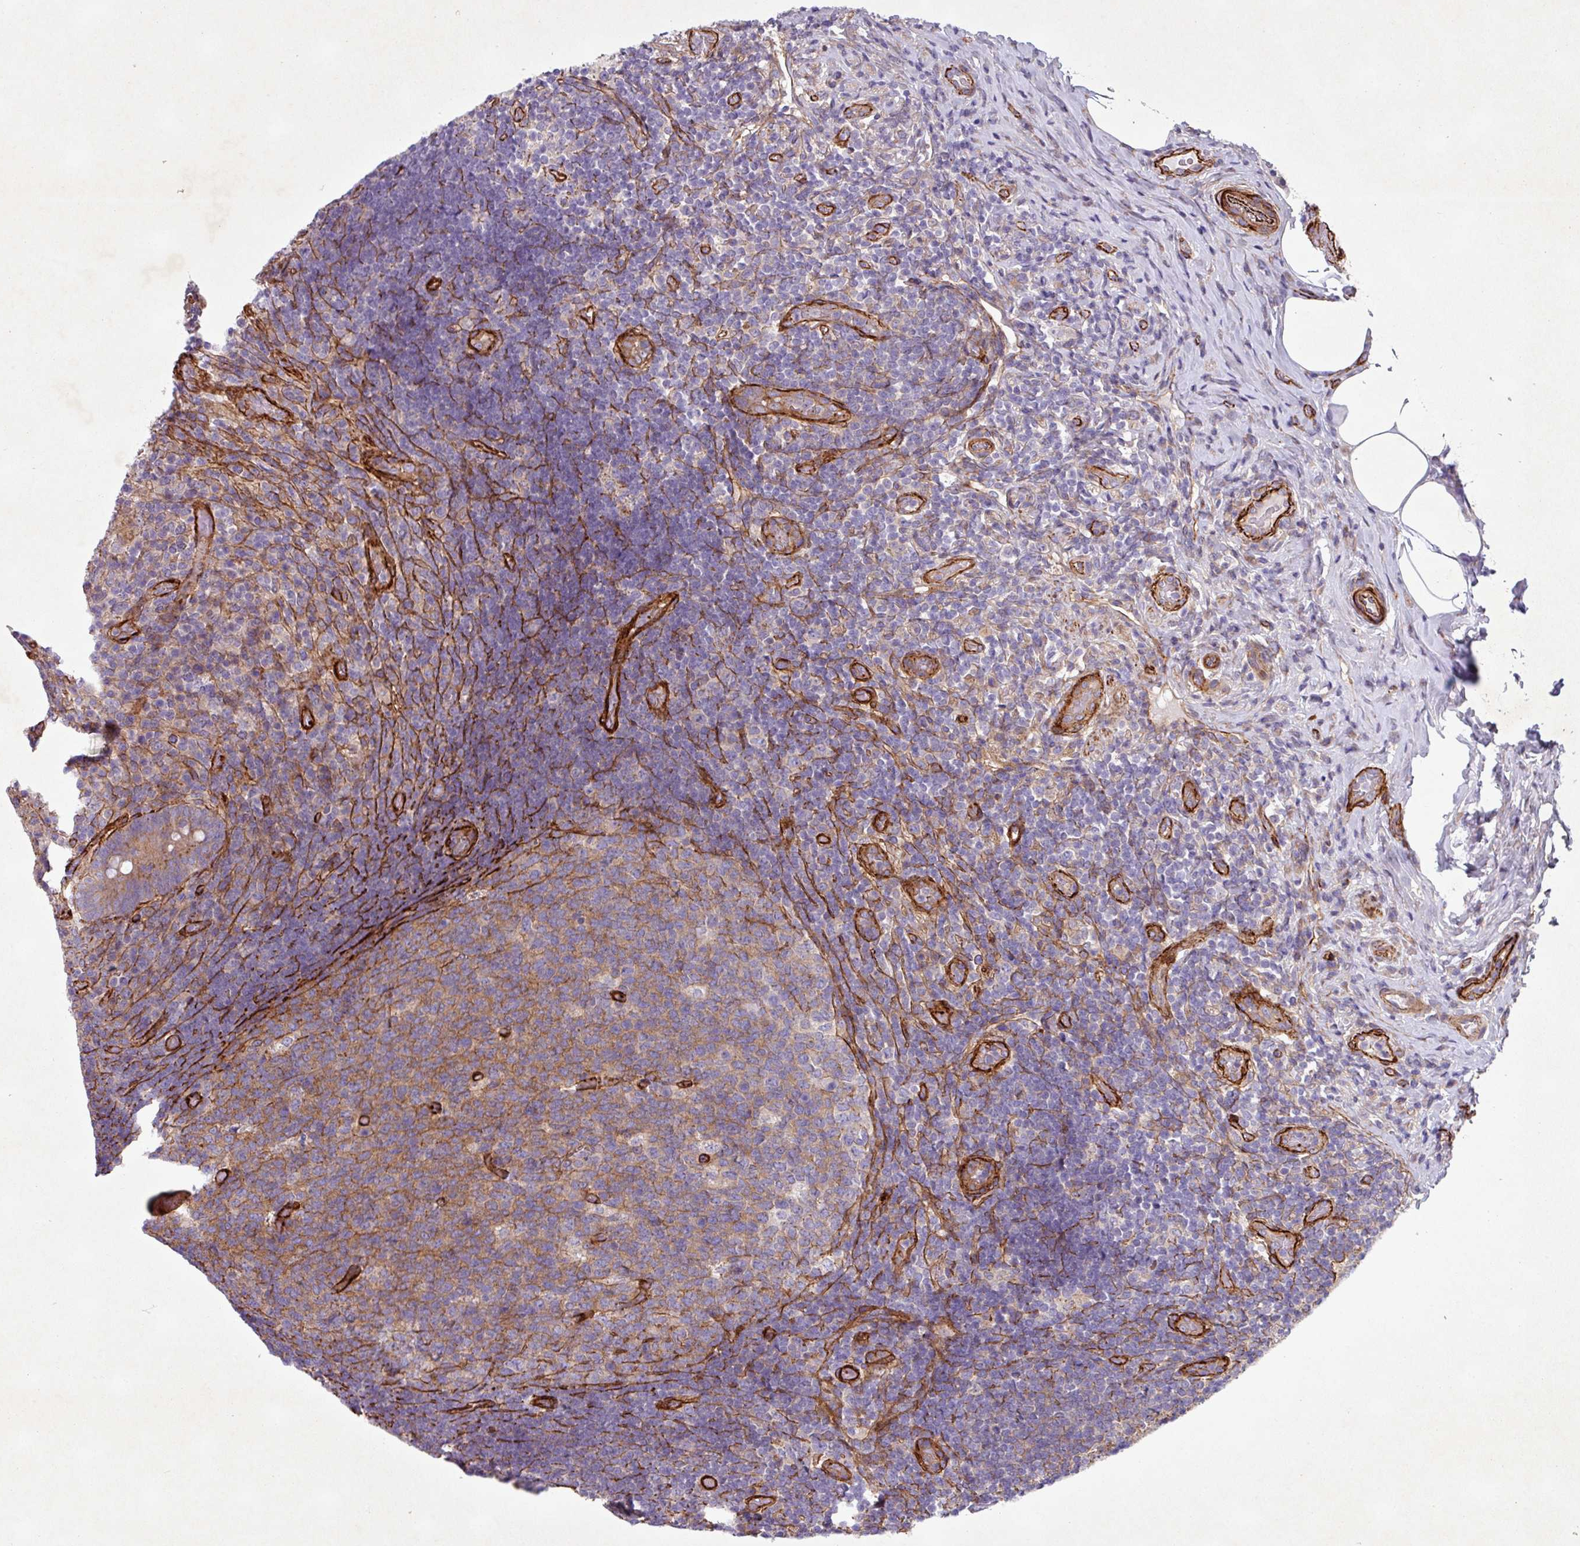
{"staining": {"intensity": "moderate", "quantity": ">75%", "location": "cytoplasmic/membranous"}, "tissue": "appendix", "cell_type": "Glandular cells", "image_type": "normal", "snomed": [{"axis": "morphology", "description": "Normal tissue, NOS"}, {"axis": "topography", "description": "Appendix"}], "caption": "Moderate cytoplasmic/membranous positivity is appreciated in approximately >75% of glandular cells in normal appendix. (Stains: DAB in brown, nuclei in blue, Microscopy: brightfield microscopy at high magnification).", "gene": "ATP2C2", "patient": {"sex": "female", "age": 43}}